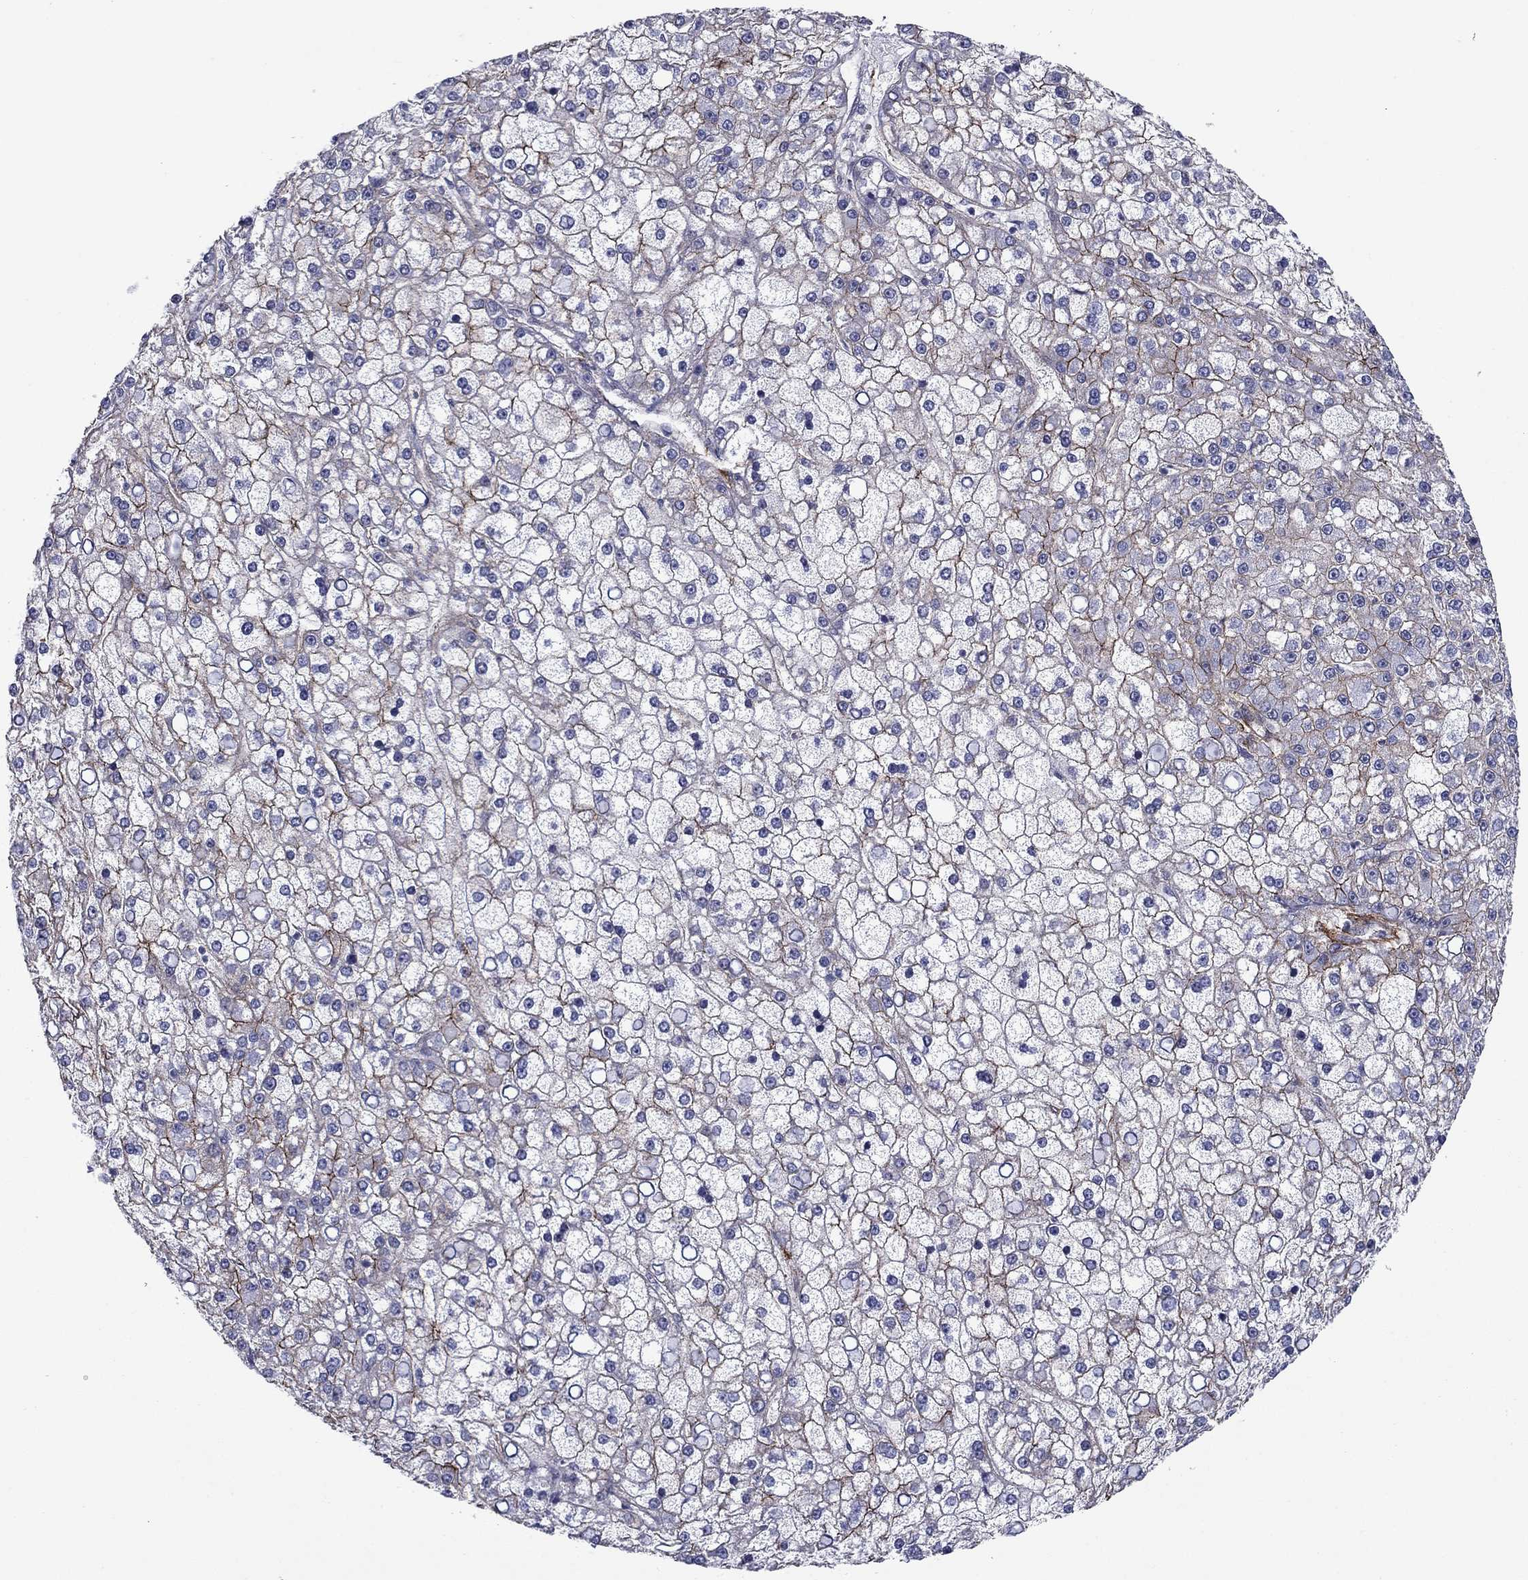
{"staining": {"intensity": "strong", "quantity": "<25%", "location": "cytoplasmic/membranous"}, "tissue": "liver cancer", "cell_type": "Tumor cells", "image_type": "cancer", "snomed": [{"axis": "morphology", "description": "Carcinoma, Hepatocellular, NOS"}, {"axis": "topography", "description": "Liver"}], "caption": "Liver cancer (hepatocellular carcinoma) stained with immunohistochemistry demonstrates strong cytoplasmic/membranous staining in about <25% of tumor cells.", "gene": "KRBA1", "patient": {"sex": "male", "age": 67}}